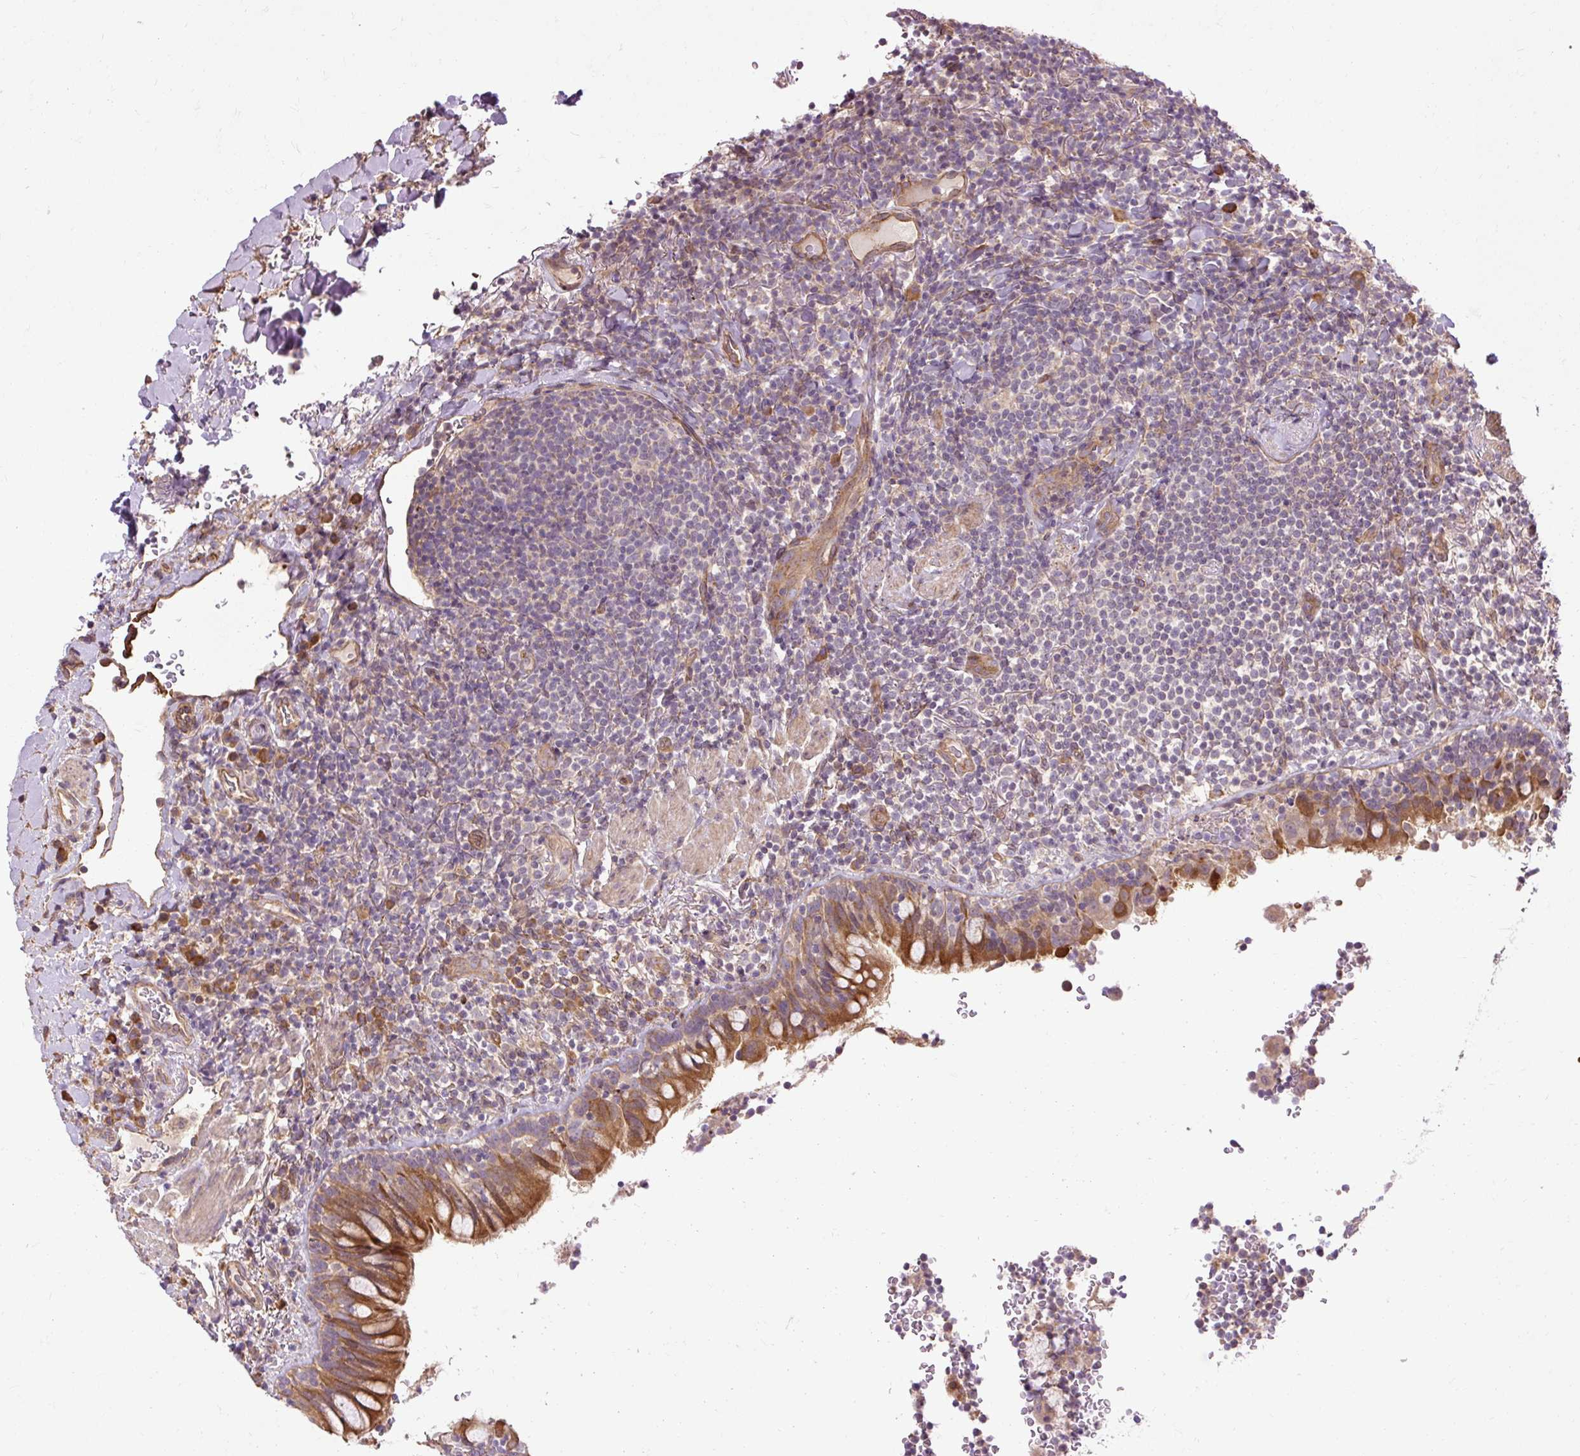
{"staining": {"intensity": "negative", "quantity": "none", "location": "none"}, "tissue": "lymphoma", "cell_type": "Tumor cells", "image_type": "cancer", "snomed": [{"axis": "morphology", "description": "Malignant lymphoma, non-Hodgkin's type, Low grade"}, {"axis": "topography", "description": "Lung"}], "caption": "Human malignant lymphoma, non-Hodgkin's type (low-grade) stained for a protein using IHC displays no positivity in tumor cells.", "gene": "FLRT1", "patient": {"sex": "female", "age": 71}}